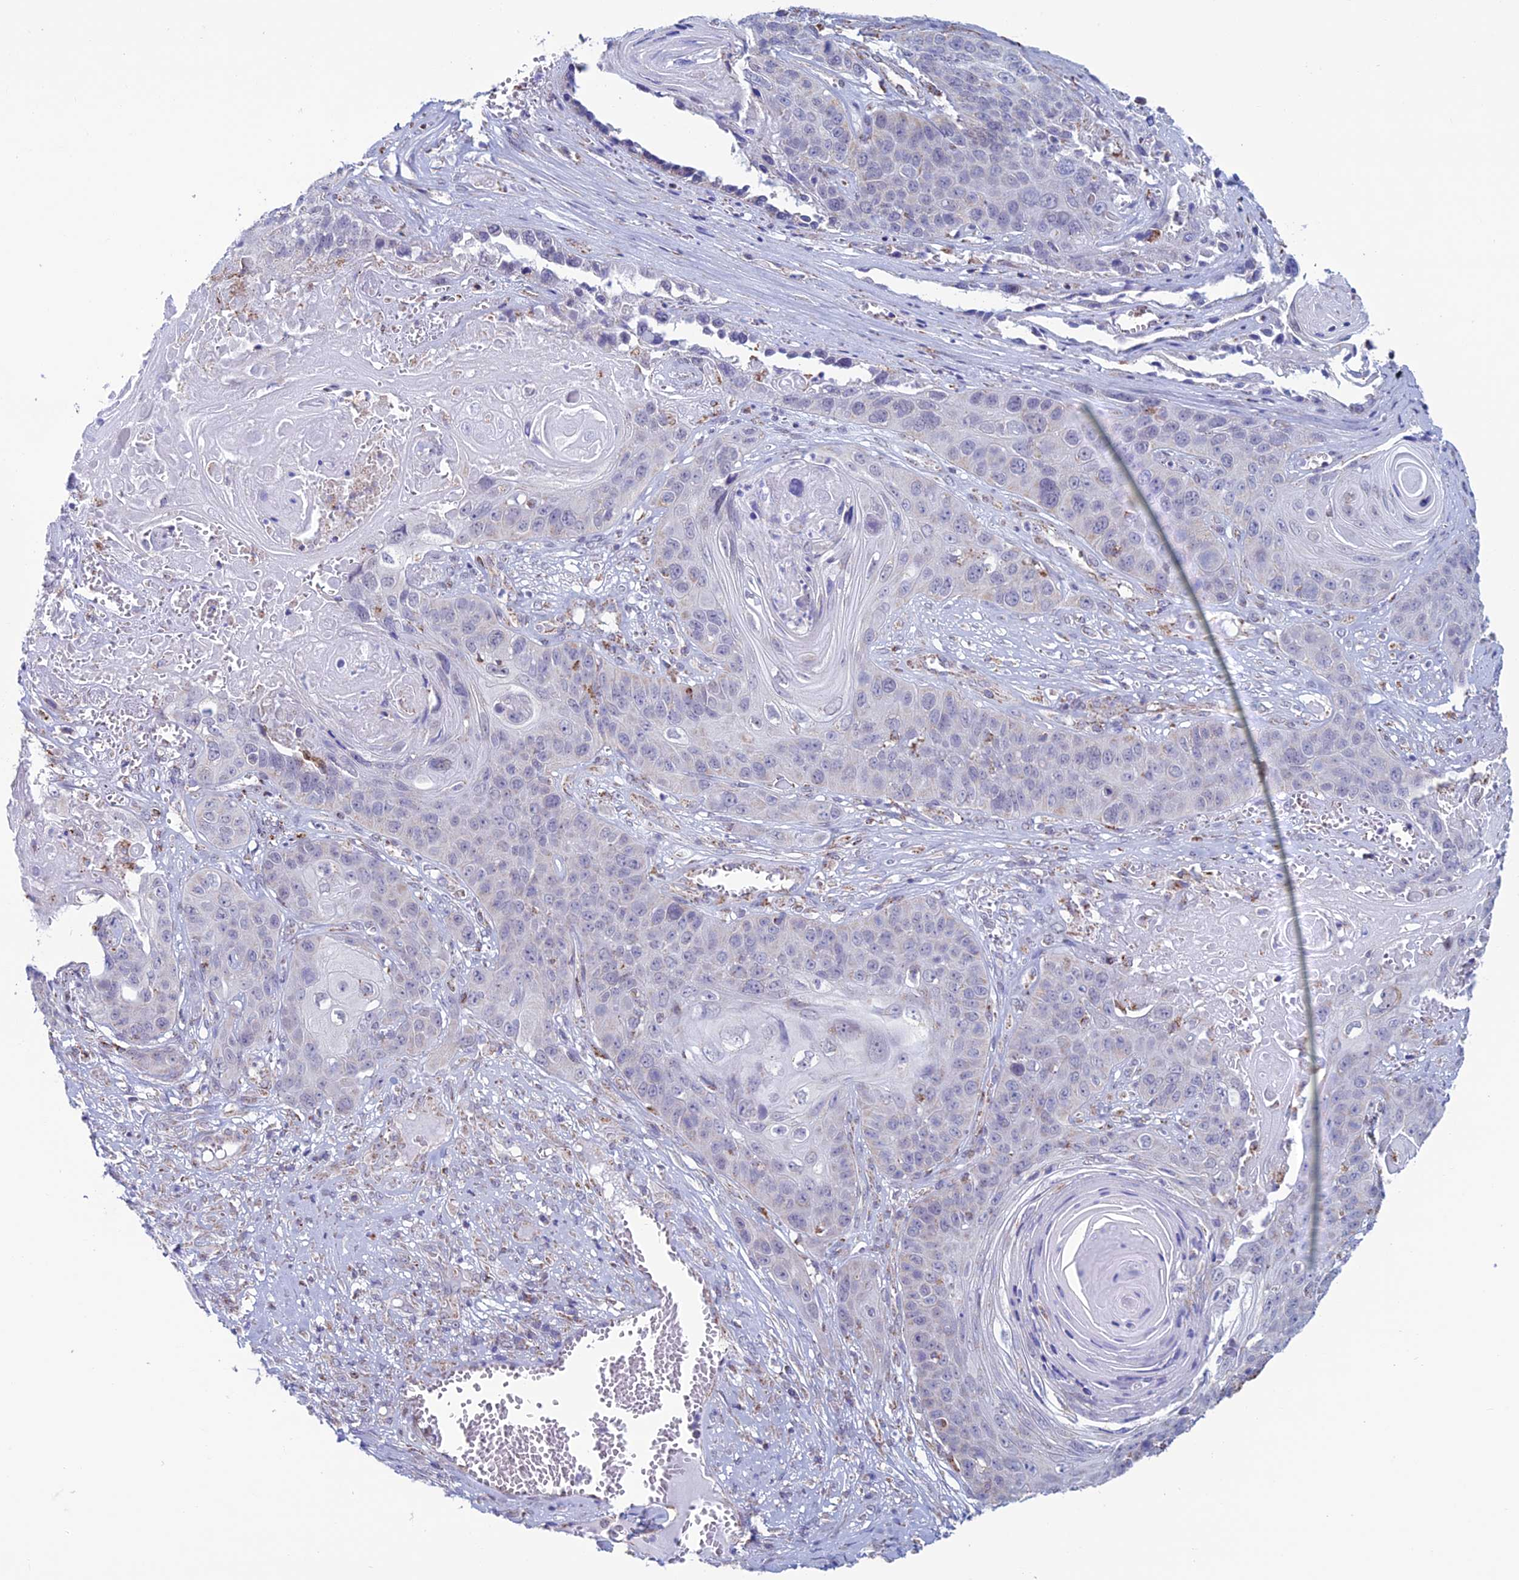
{"staining": {"intensity": "negative", "quantity": "none", "location": "none"}, "tissue": "skin cancer", "cell_type": "Tumor cells", "image_type": "cancer", "snomed": [{"axis": "morphology", "description": "Squamous cell carcinoma, NOS"}, {"axis": "topography", "description": "Skin"}], "caption": "Immunohistochemistry (IHC) photomicrograph of skin cancer stained for a protein (brown), which exhibits no staining in tumor cells.", "gene": "ZNG1B", "patient": {"sex": "male", "age": 55}}